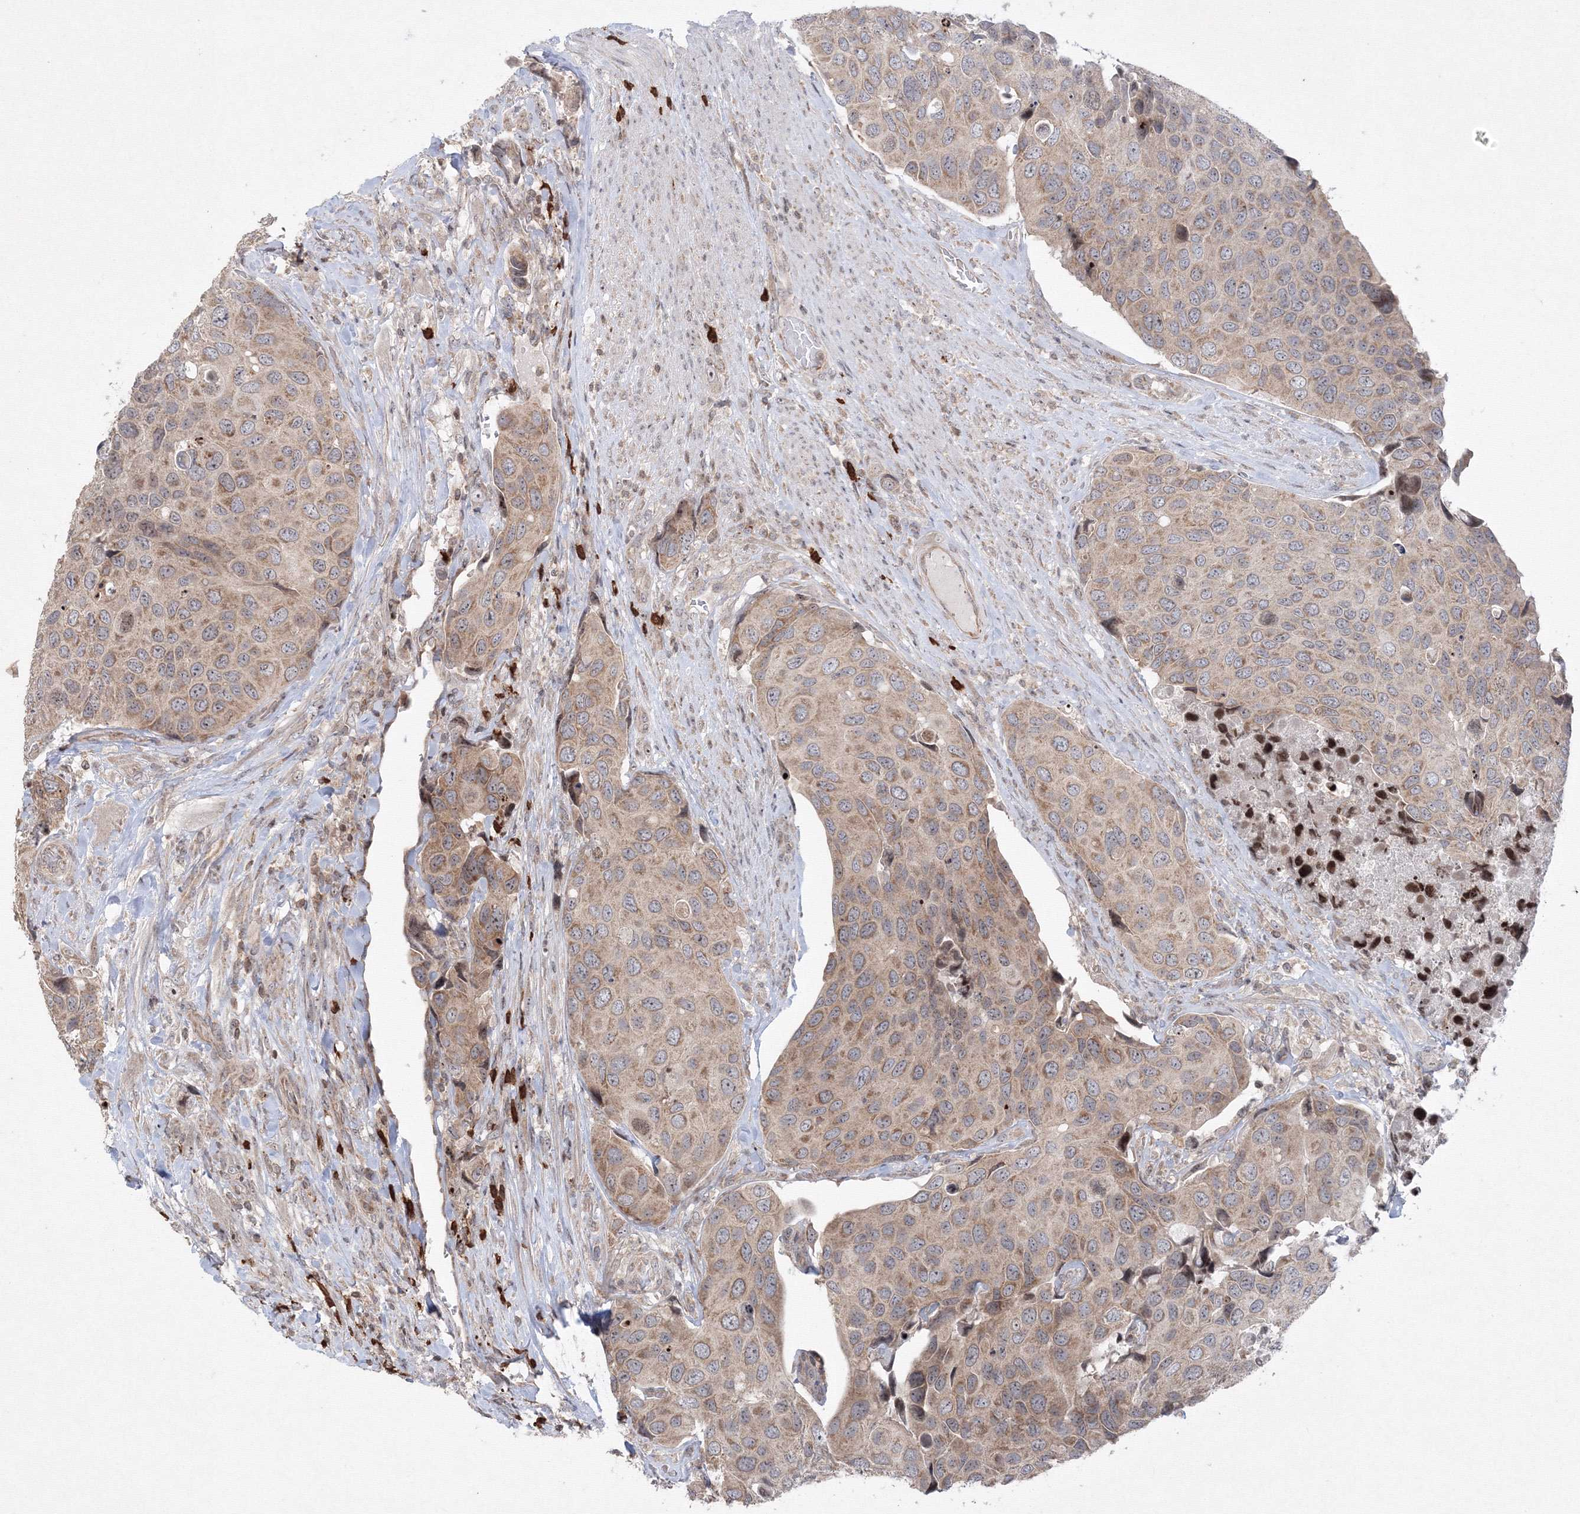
{"staining": {"intensity": "moderate", "quantity": "25%-75%", "location": "cytoplasmic/membranous"}, "tissue": "urothelial cancer", "cell_type": "Tumor cells", "image_type": "cancer", "snomed": [{"axis": "morphology", "description": "Urothelial carcinoma, High grade"}, {"axis": "topography", "description": "Urinary bladder"}], "caption": "Protein expression analysis of human urothelial carcinoma (high-grade) reveals moderate cytoplasmic/membranous positivity in about 25%-75% of tumor cells.", "gene": "MKRN2", "patient": {"sex": "male", "age": 74}}